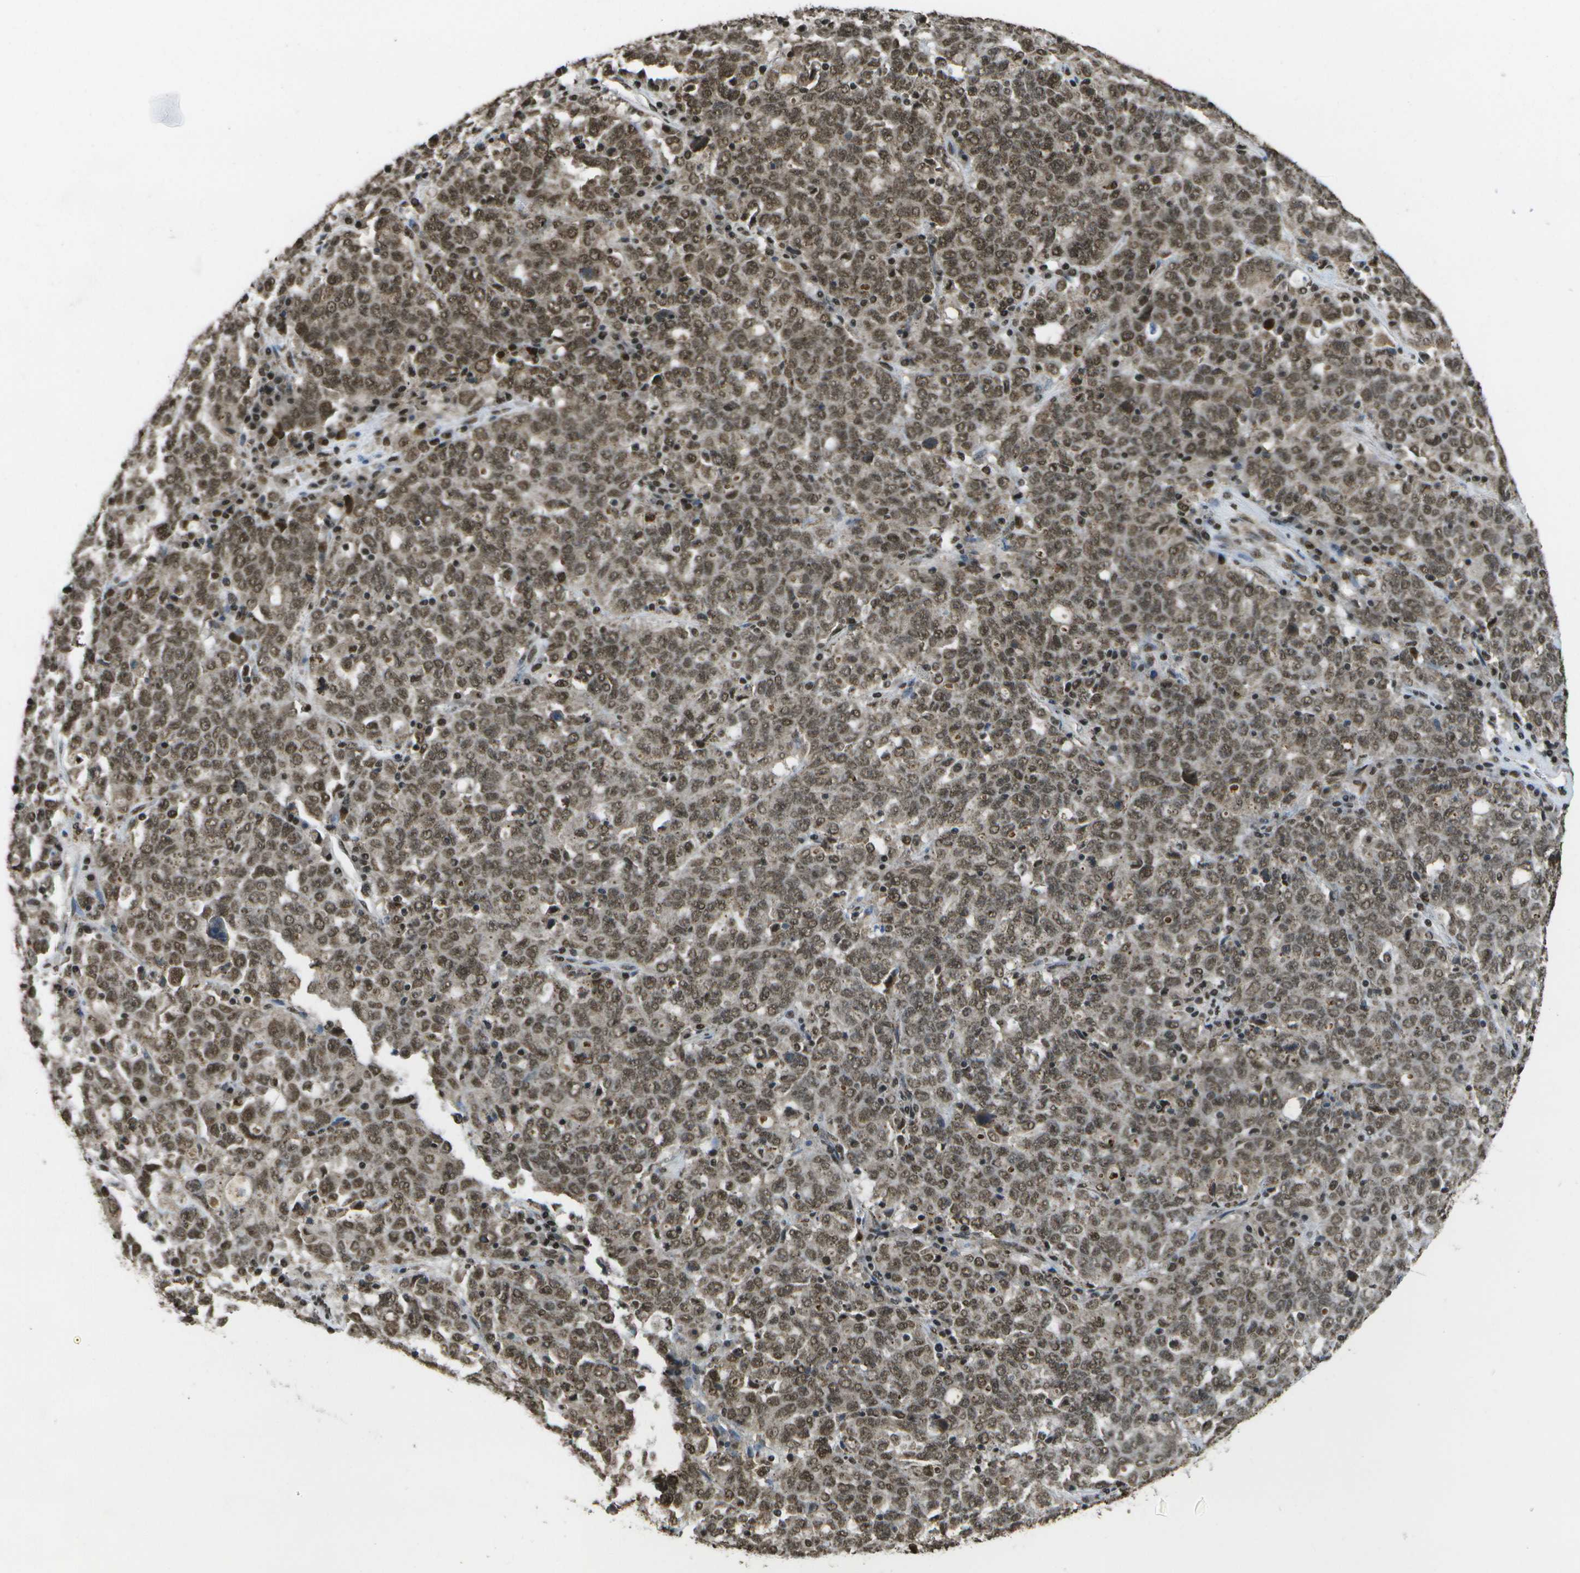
{"staining": {"intensity": "moderate", "quantity": ">75%", "location": "nuclear"}, "tissue": "ovarian cancer", "cell_type": "Tumor cells", "image_type": "cancer", "snomed": [{"axis": "morphology", "description": "Carcinoma, endometroid"}, {"axis": "topography", "description": "Ovary"}], "caption": "DAB immunohistochemical staining of human ovarian cancer reveals moderate nuclear protein positivity in about >75% of tumor cells.", "gene": "SPEN", "patient": {"sex": "female", "age": 62}}